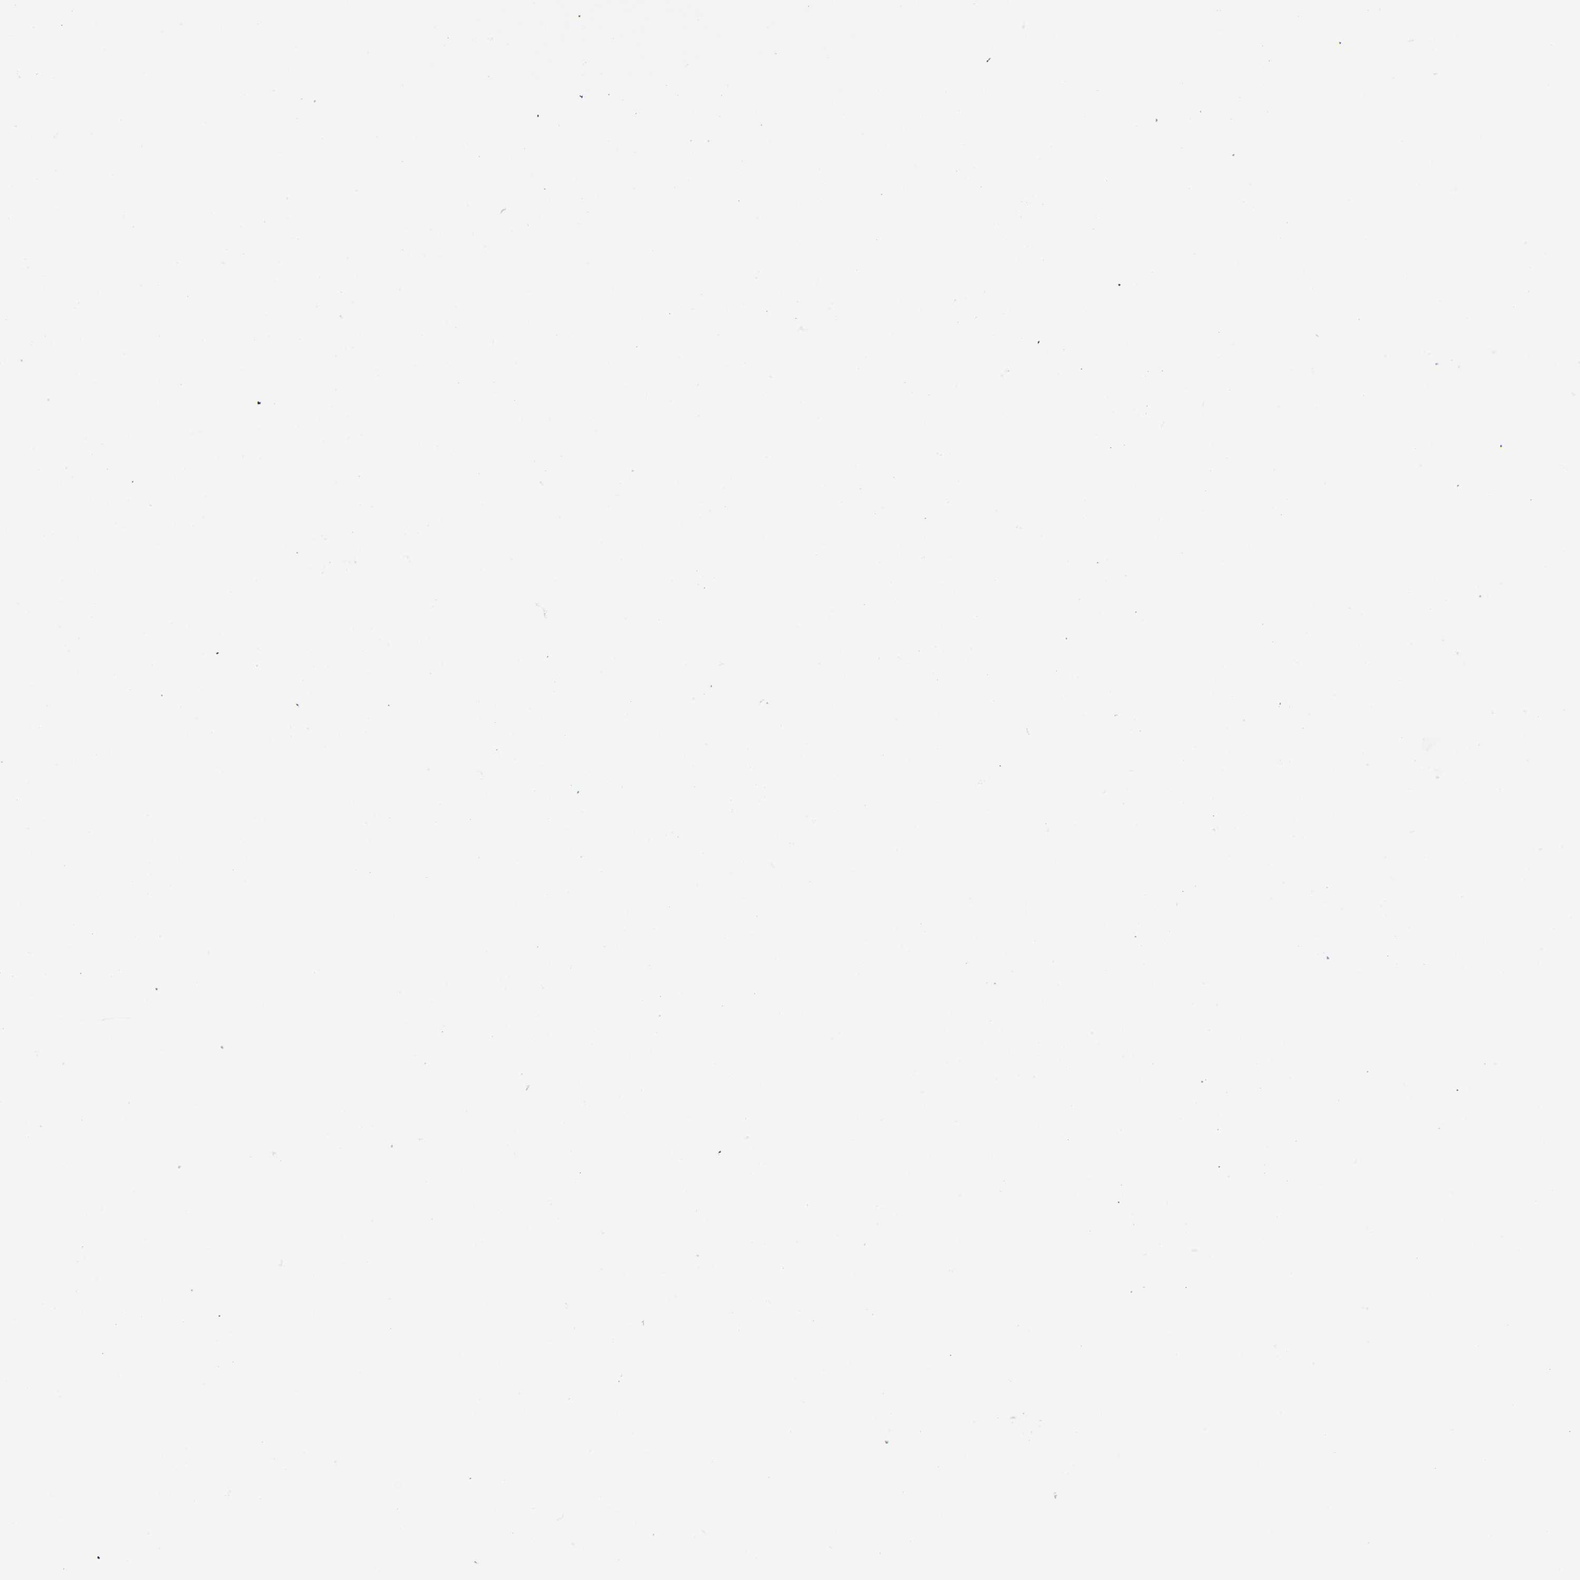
{"staining": {"intensity": "moderate", "quantity": "<25%", "location": "cytoplasmic/membranous,nuclear"}, "tissue": "gallbladder", "cell_type": "Glandular cells", "image_type": "normal", "snomed": [{"axis": "morphology", "description": "Normal tissue, NOS"}, {"axis": "topography", "description": "Gallbladder"}], "caption": "Benign gallbladder was stained to show a protein in brown. There is low levels of moderate cytoplasmic/membranous,nuclear expression in about <25% of glandular cells. (DAB IHC, brown staining for protein, blue staining for nuclei).", "gene": "MAPK1", "patient": {"sex": "male", "age": 65}}